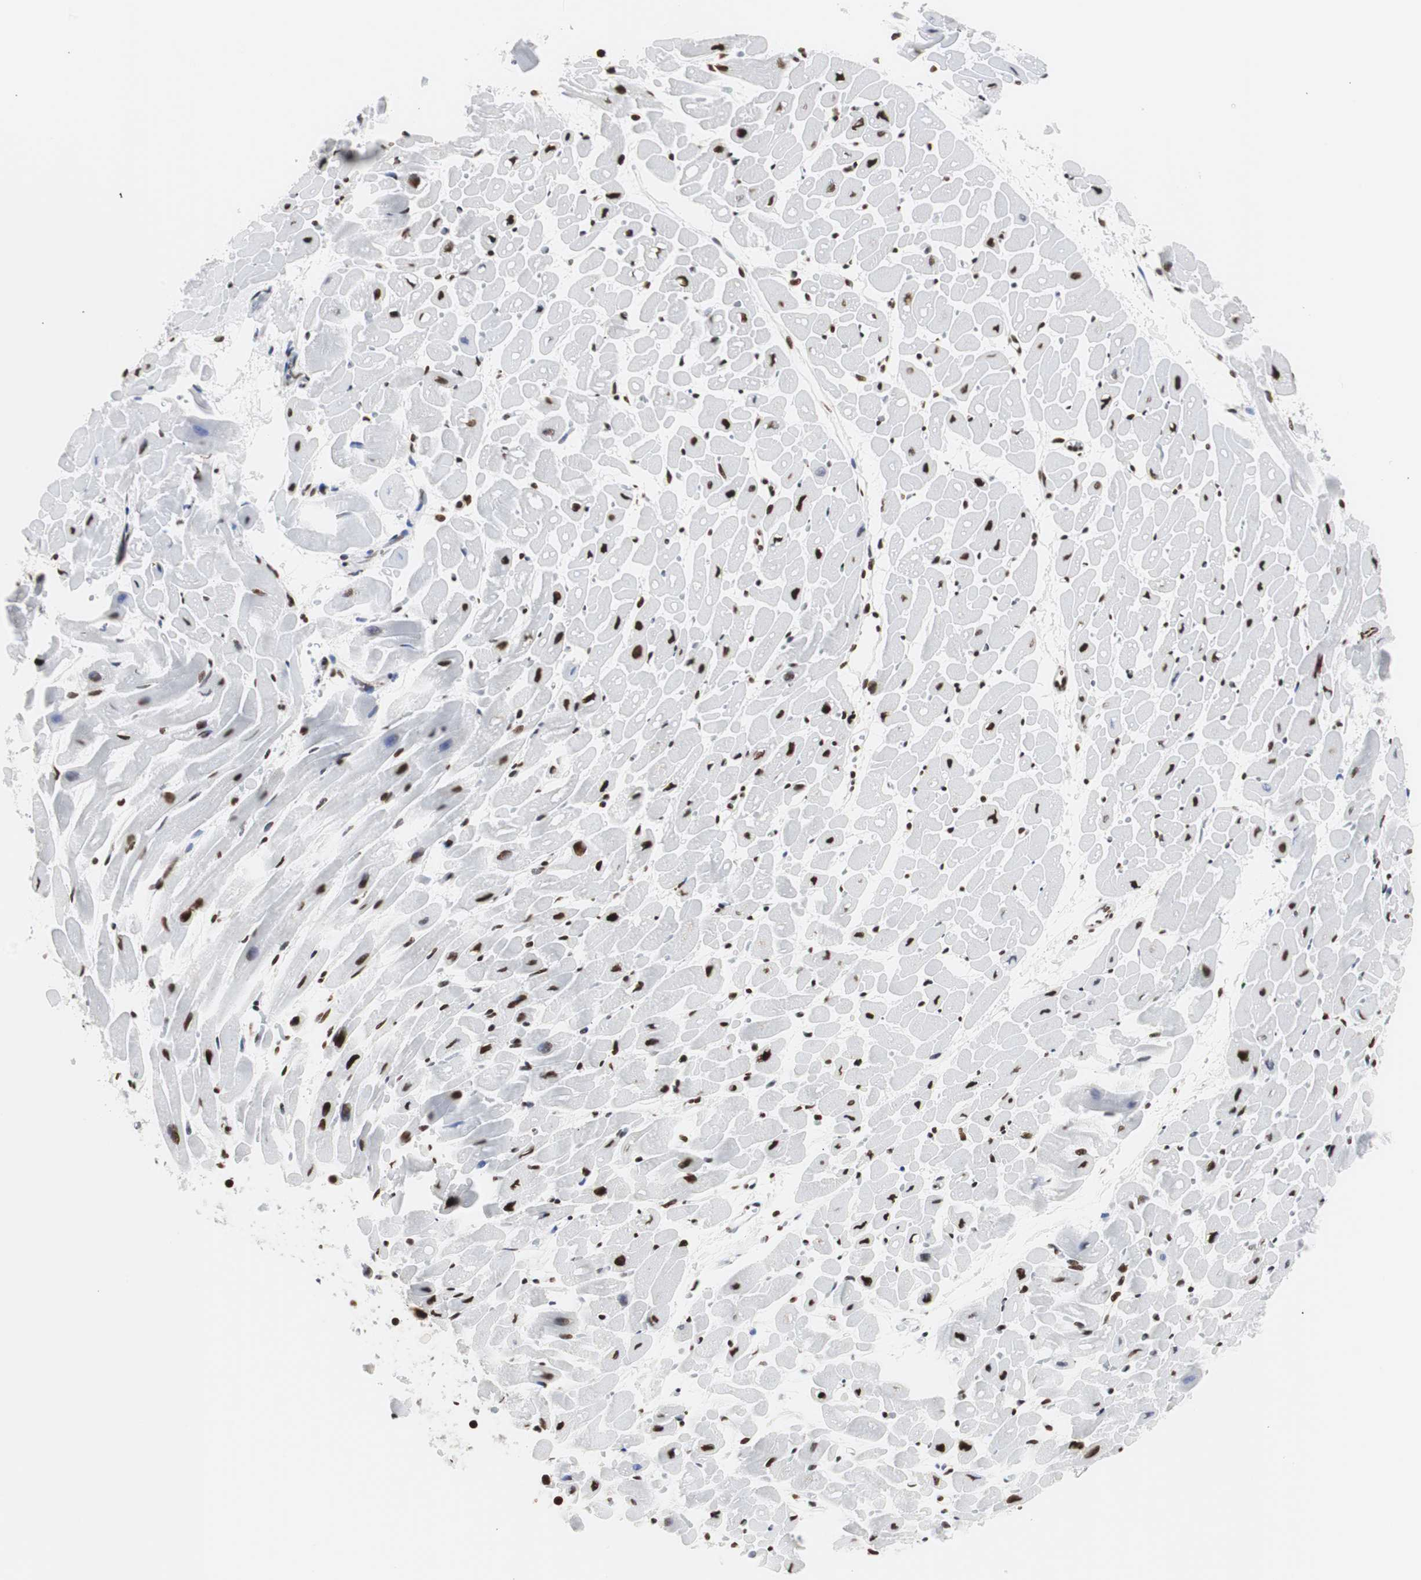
{"staining": {"intensity": "moderate", "quantity": "25%-75%", "location": "nuclear"}, "tissue": "heart muscle", "cell_type": "Cardiomyocytes", "image_type": "normal", "snomed": [{"axis": "morphology", "description": "Normal tissue, NOS"}, {"axis": "topography", "description": "Heart"}], "caption": "Heart muscle stained with a brown dye reveals moderate nuclear positive staining in approximately 25%-75% of cardiomyocytes.", "gene": "HNRNPH2", "patient": {"sex": "male", "age": 45}}